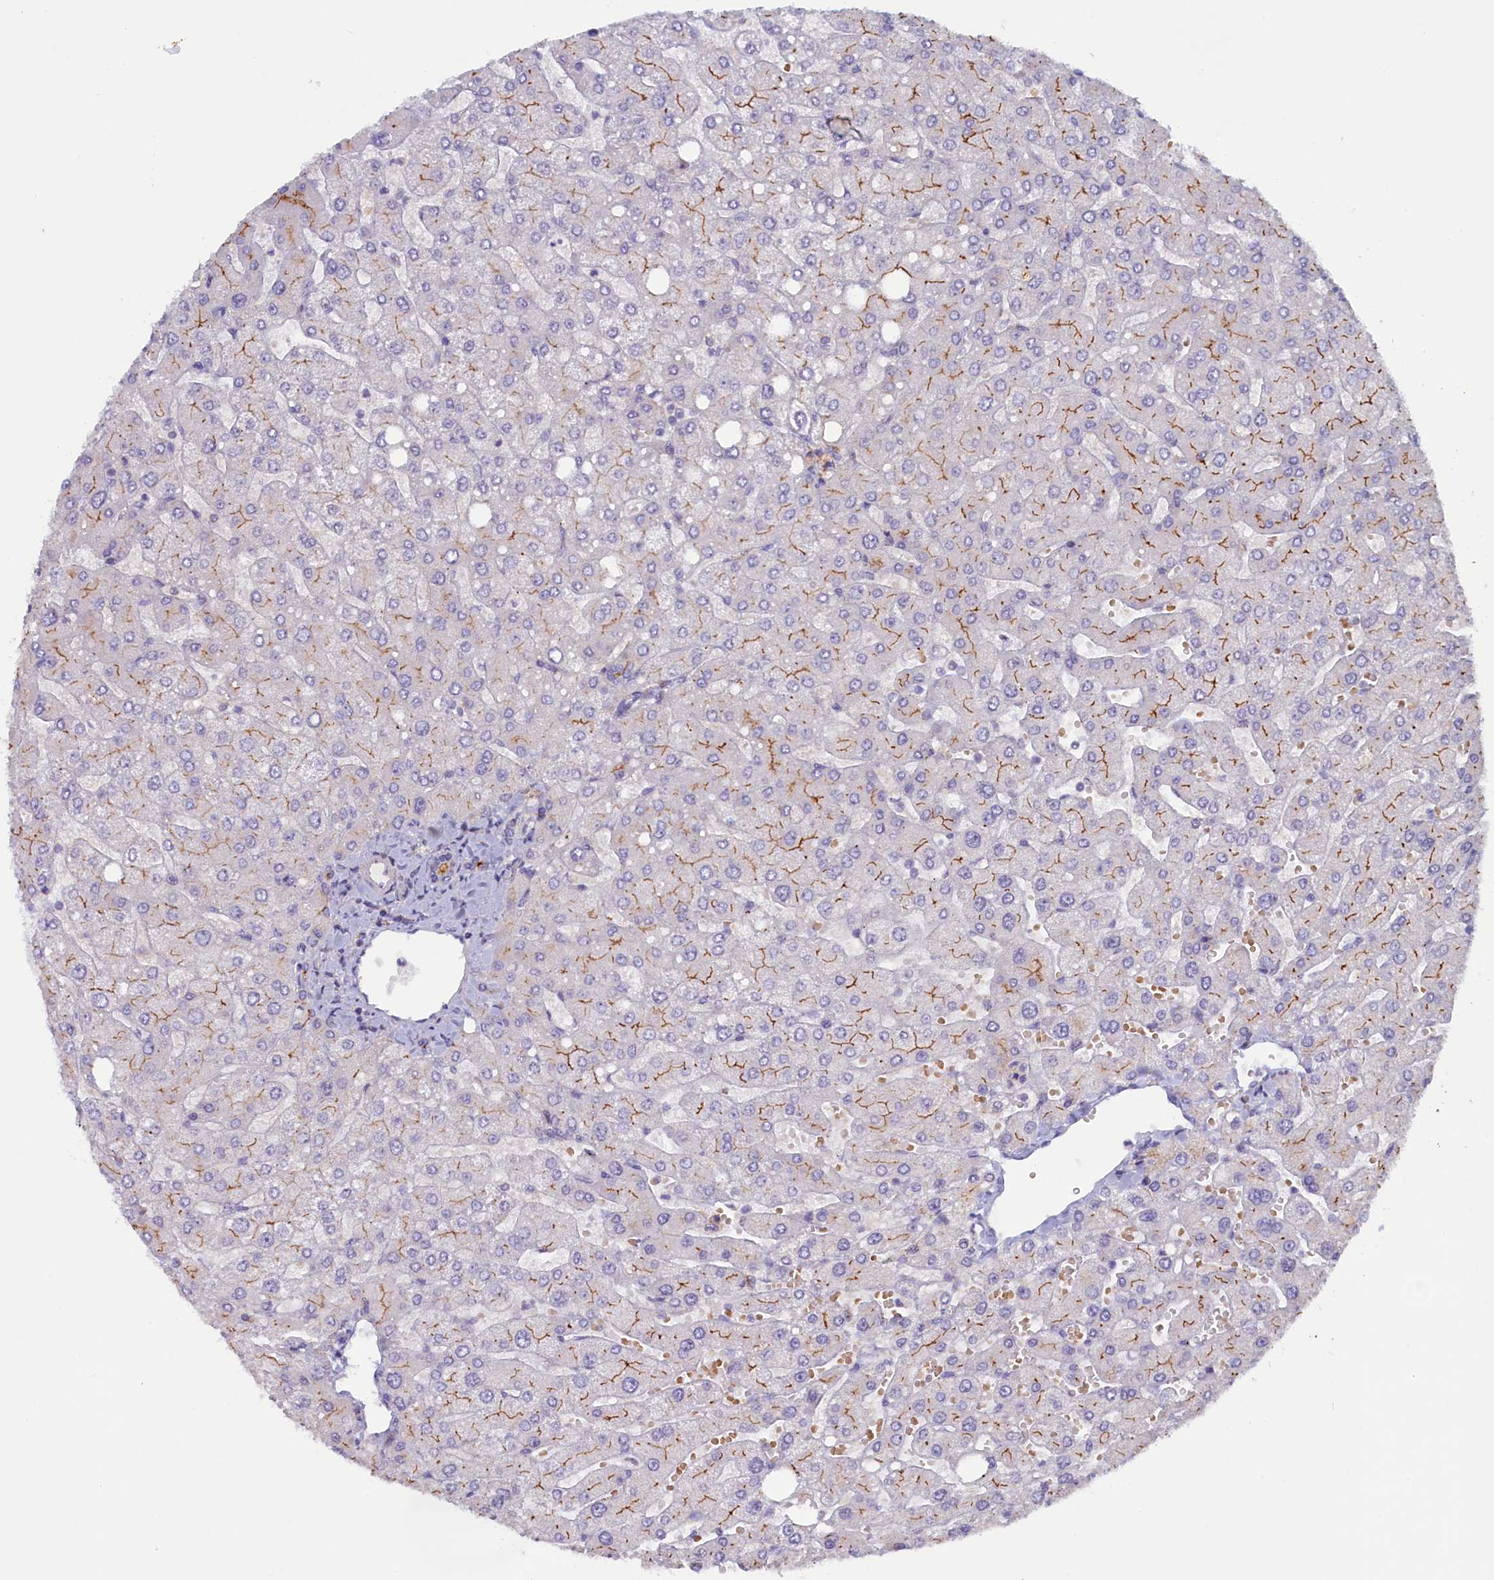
{"staining": {"intensity": "negative", "quantity": "none", "location": "none"}, "tissue": "liver", "cell_type": "Cholangiocytes", "image_type": "normal", "snomed": [{"axis": "morphology", "description": "Normal tissue, NOS"}, {"axis": "topography", "description": "Liver"}], "caption": "Liver stained for a protein using immunohistochemistry reveals no staining cholangiocytes.", "gene": "HYKK", "patient": {"sex": "male", "age": 55}}